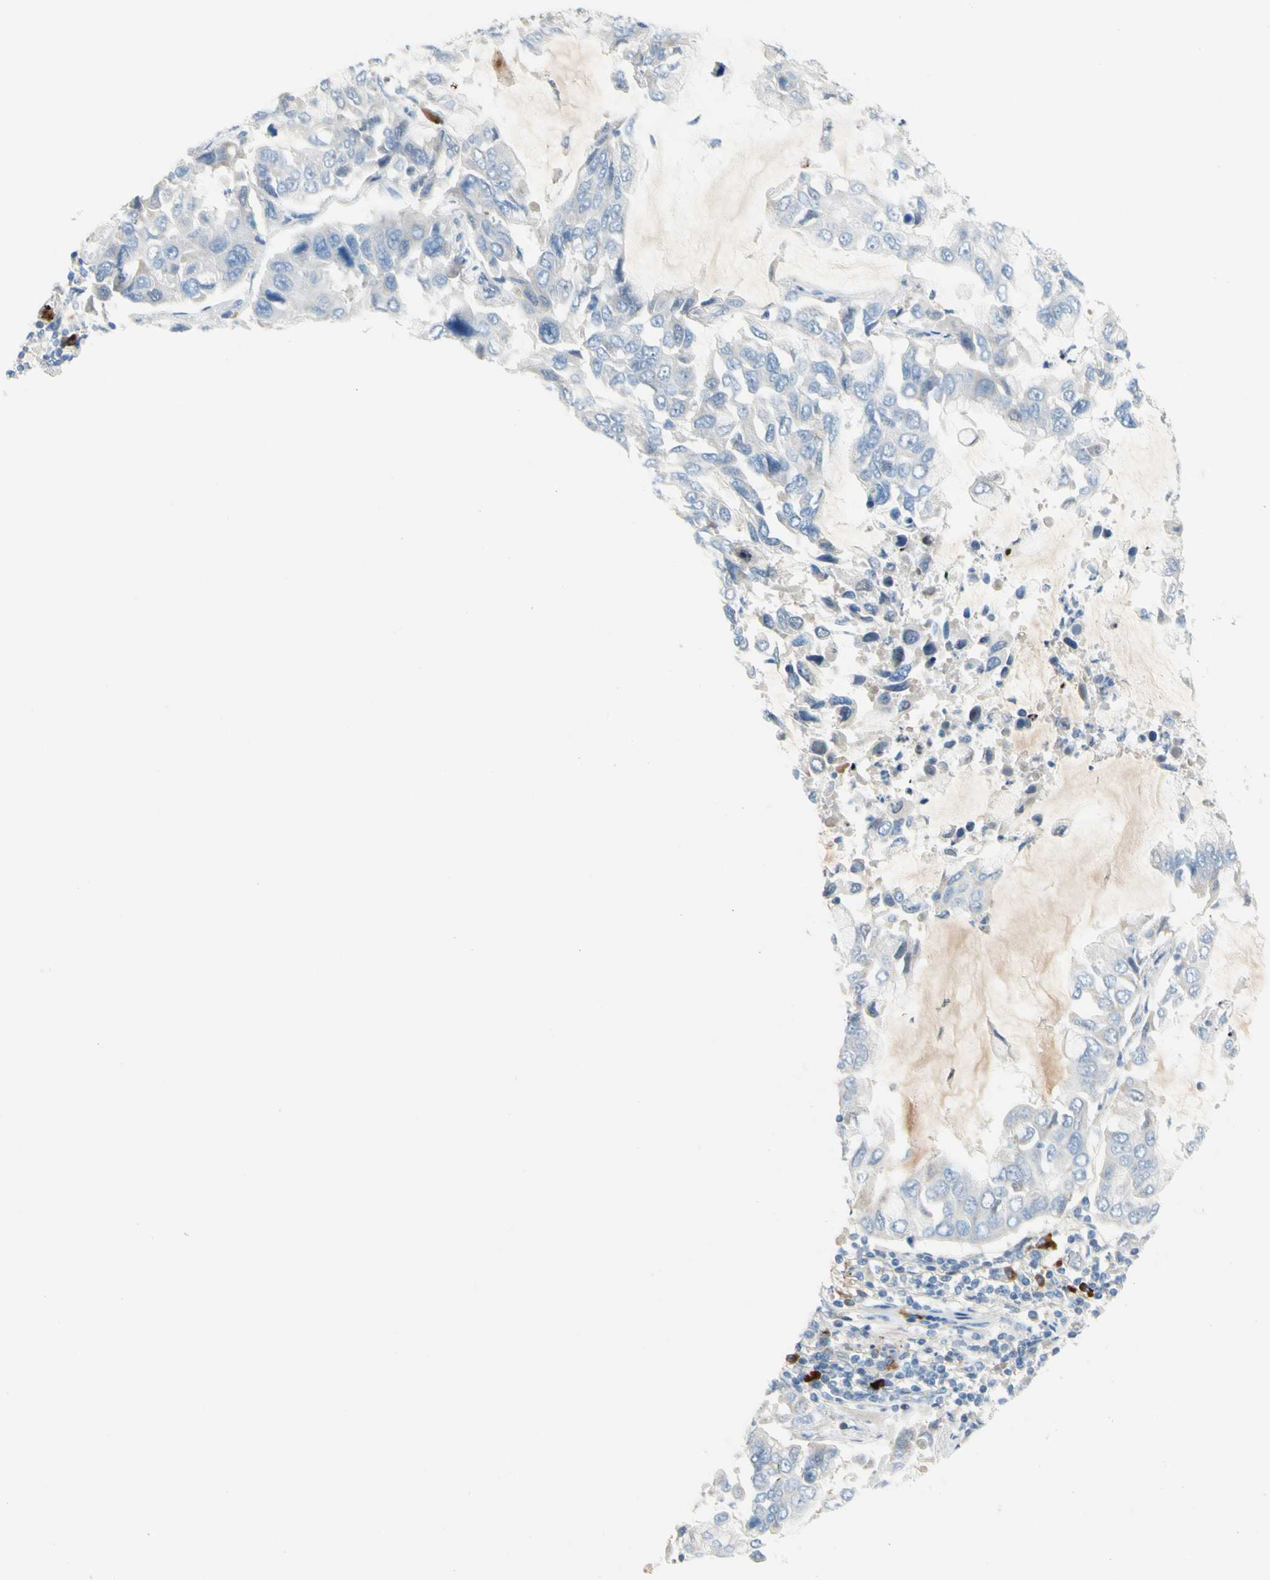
{"staining": {"intensity": "moderate", "quantity": "<25%", "location": "cytoplasmic/membranous"}, "tissue": "lung cancer", "cell_type": "Tumor cells", "image_type": "cancer", "snomed": [{"axis": "morphology", "description": "Adenocarcinoma, NOS"}, {"axis": "topography", "description": "Lung"}], "caption": "Lung adenocarcinoma stained for a protein (brown) reveals moderate cytoplasmic/membranous positive expression in about <25% of tumor cells.", "gene": "PPBP", "patient": {"sex": "male", "age": 64}}